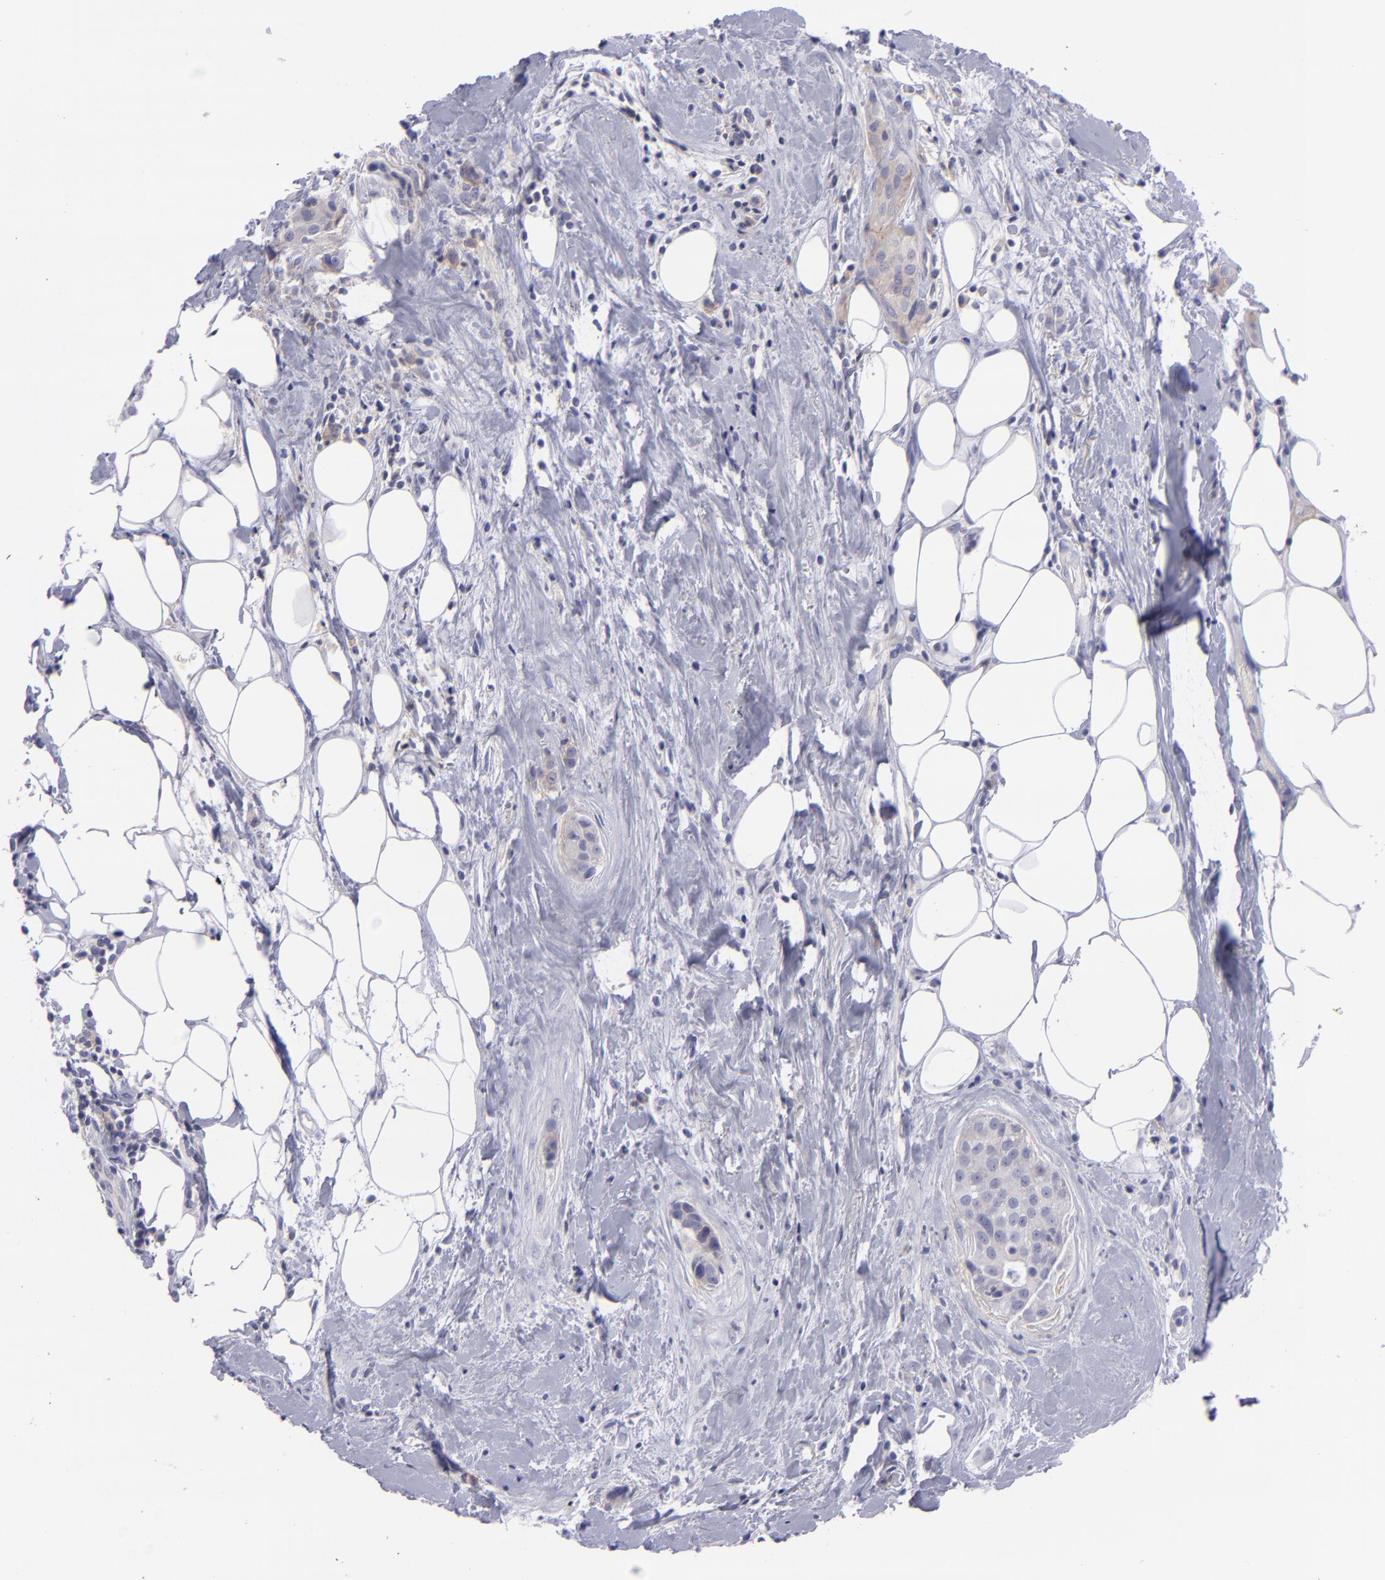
{"staining": {"intensity": "weak", "quantity": "25%-75%", "location": "cytoplasmic/membranous"}, "tissue": "breast cancer", "cell_type": "Tumor cells", "image_type": "cancer", "snomed": [{"axis": "morphology", "description": "Duct carcinoma"}, {"axis": "topography", "description": "Breast"}], "caption": "Protein analysis of infiltrating ductal carcinoma (breast) tissue reveals weak cytoplasmic/membranous expression in about 25%-75% of tumor cells.", "gene": "BSG", "patient": {"sex": "female", "age": 45}}